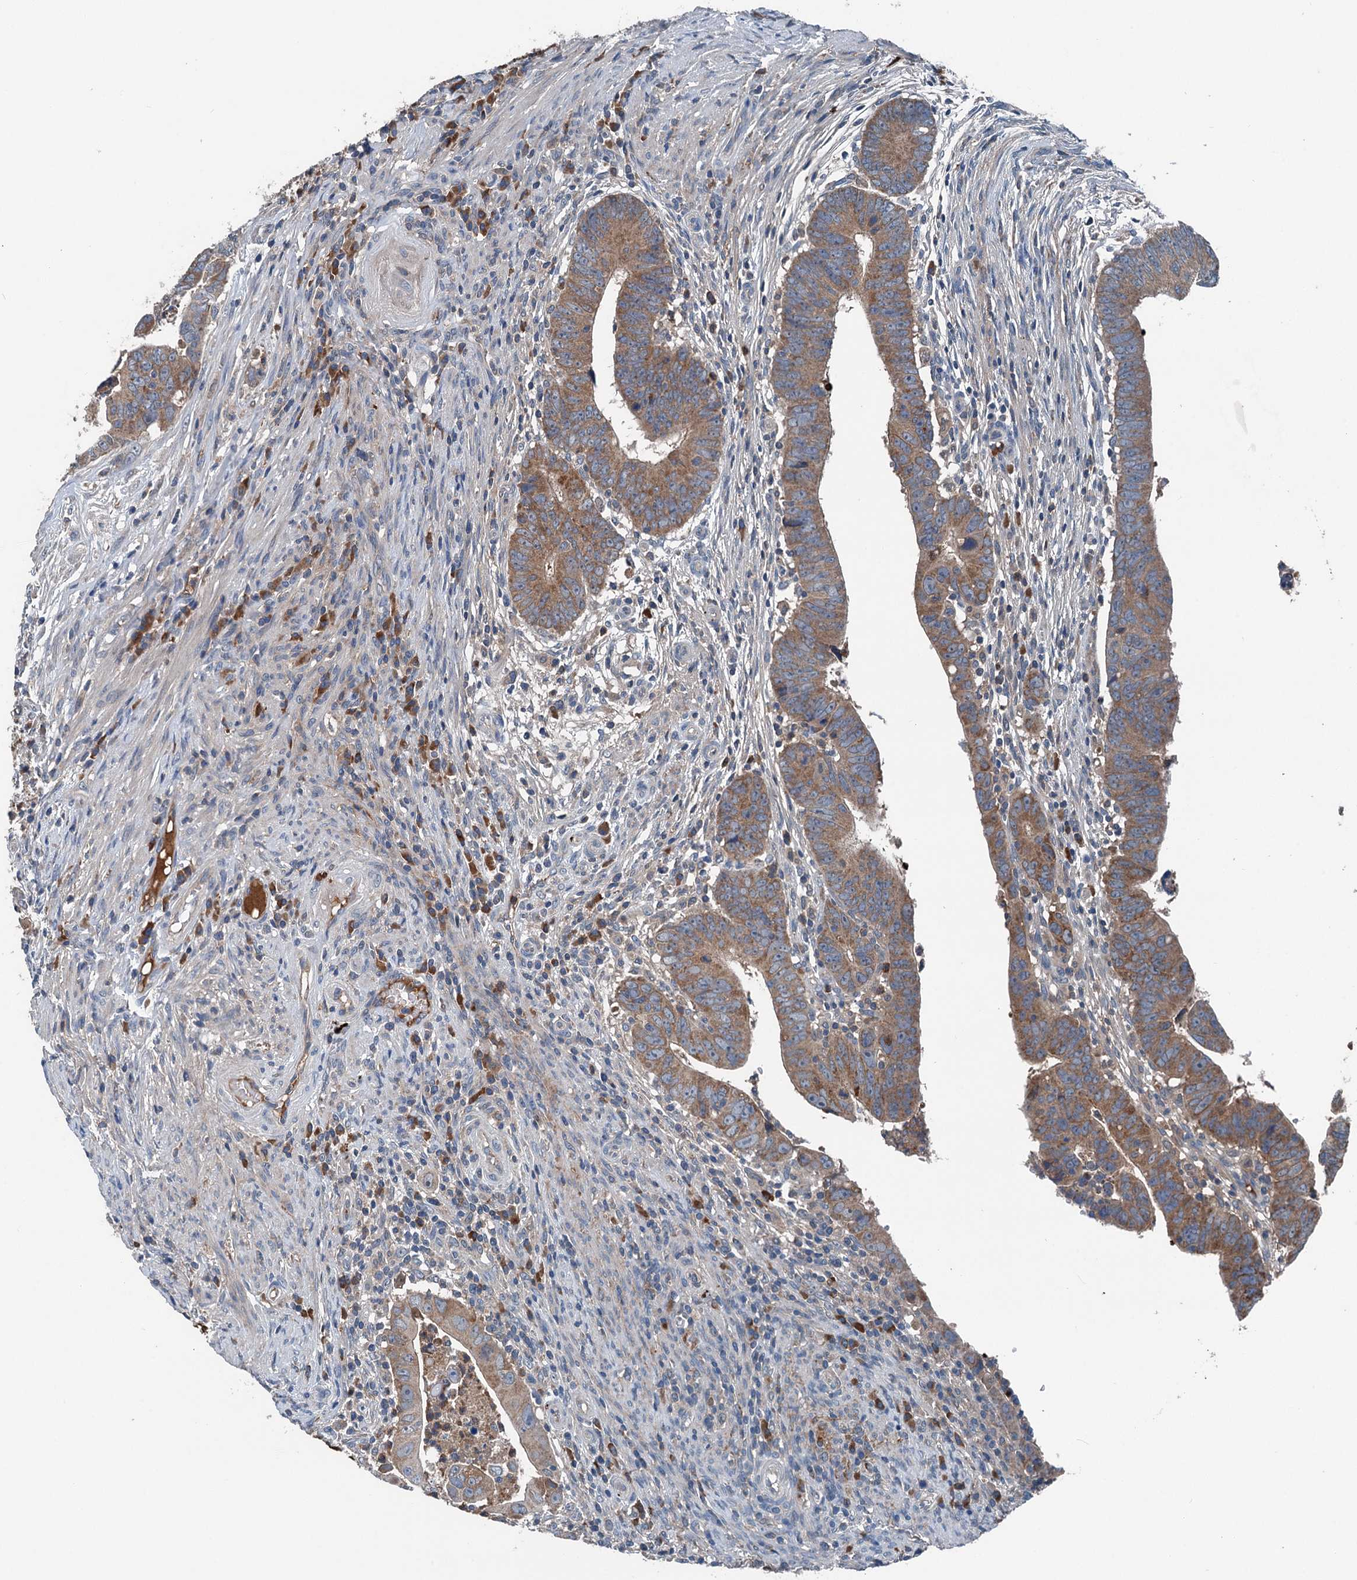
{"staining": {"intensity": "moderate", "quantity": ">75%", "location": "cytoplasmic/membranous"}, "tissue": "colorectal cancer", "cell_type": "Tumor cells", "image_type": "cancer", "snomed": [{"axis": "morphology", "description": "Normal tissue, NOS"}, {"axis": "morphology", "description": "Adenocarcinoma, NOS"}, {"axis": "topography", "description": "Rectum"}], "caption": "Brown immunohistochemical staining in human colorectal adenocarcinoma displays moderate cytoplasmic/membranous staining in approximately >75% of tumor cells.", "gene": "PDSS1", "patient": {"sex": "female", "age": 65}}